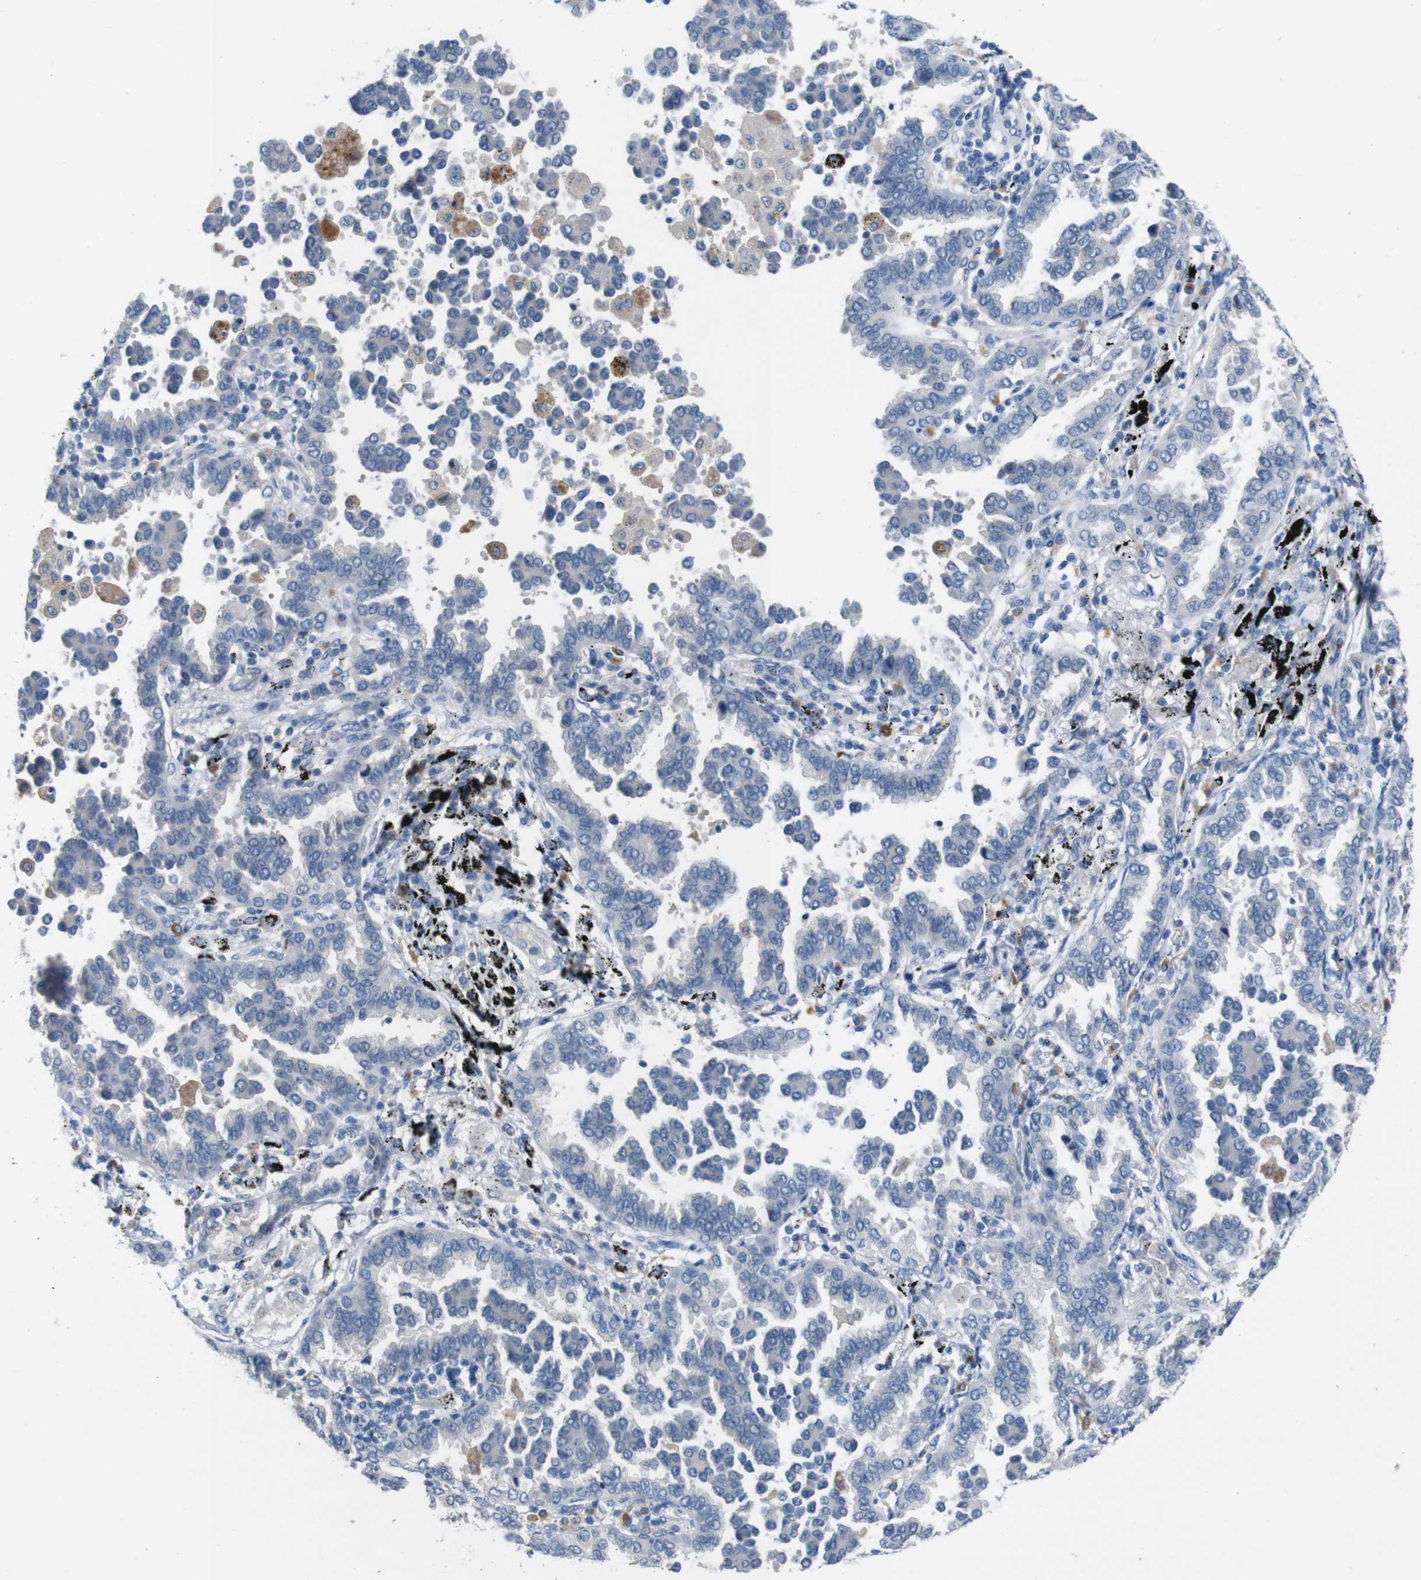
{"staining": {"intensity": "negative", "quantity": "none", "location": "none"}, "tissue": "lung cancer", "cell_type": "Tumor cells", "image_type": "cancer", "snomed": [{"axis": "morphology", "description": "Normal tissue, NOS"}, {"axis": "morphology", "description": "Adenocarcinoma, NOS"}, {"axis": "topography", "description": "Lung"}], "caption": "DAB immunohistochemical staining of lung cancer (adenocarcinoma) reveals no significant positivity in tumor cells.", "gene": "SLC2A8", "patient": {"sex": "male", "age": 59}}